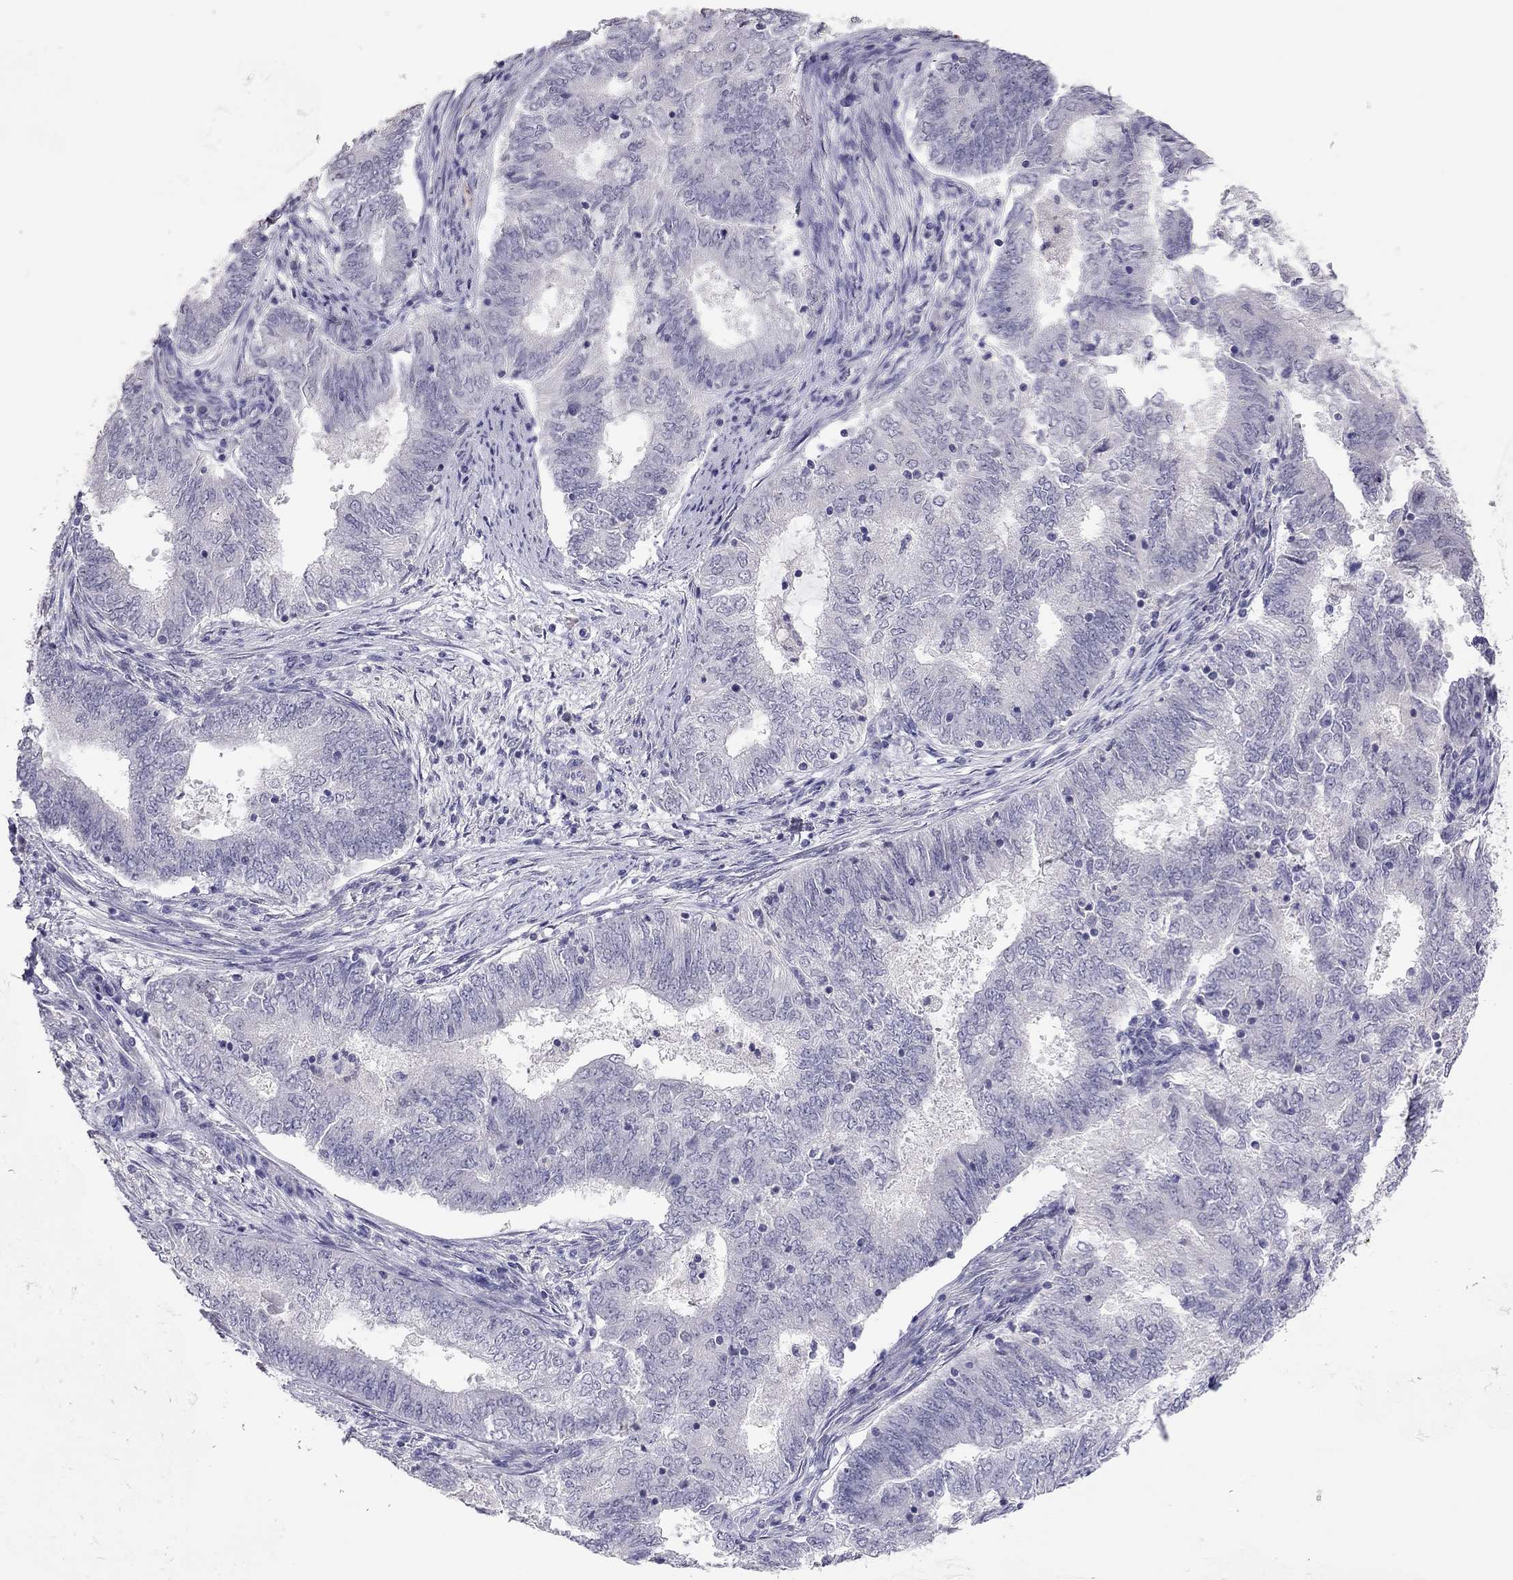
{"staining": {"intensity": "negative", "quantity": "none", "location": "none"}, "tissue": "endometrial cancer", "cell_type": "Tumor cells", "image_type": "cancer", "snomed": [{"axis": "morphology", "description": "Adenocarcinoma, NOS"}, {"axis": "topography", "description": "Endometrium"}], "caption": "Immunohistochemistry (IHC) photomicrograph of adenocarcinoma (endometrial) stained for a protein (brown), which exhibits no staining in tumor cells. The staining is performed using DAB brown chromogen with nuclei counter-stained in using hematoxylin.", "gene": "ADORA2A", "patient": {"sex": "female", "age": 62}}